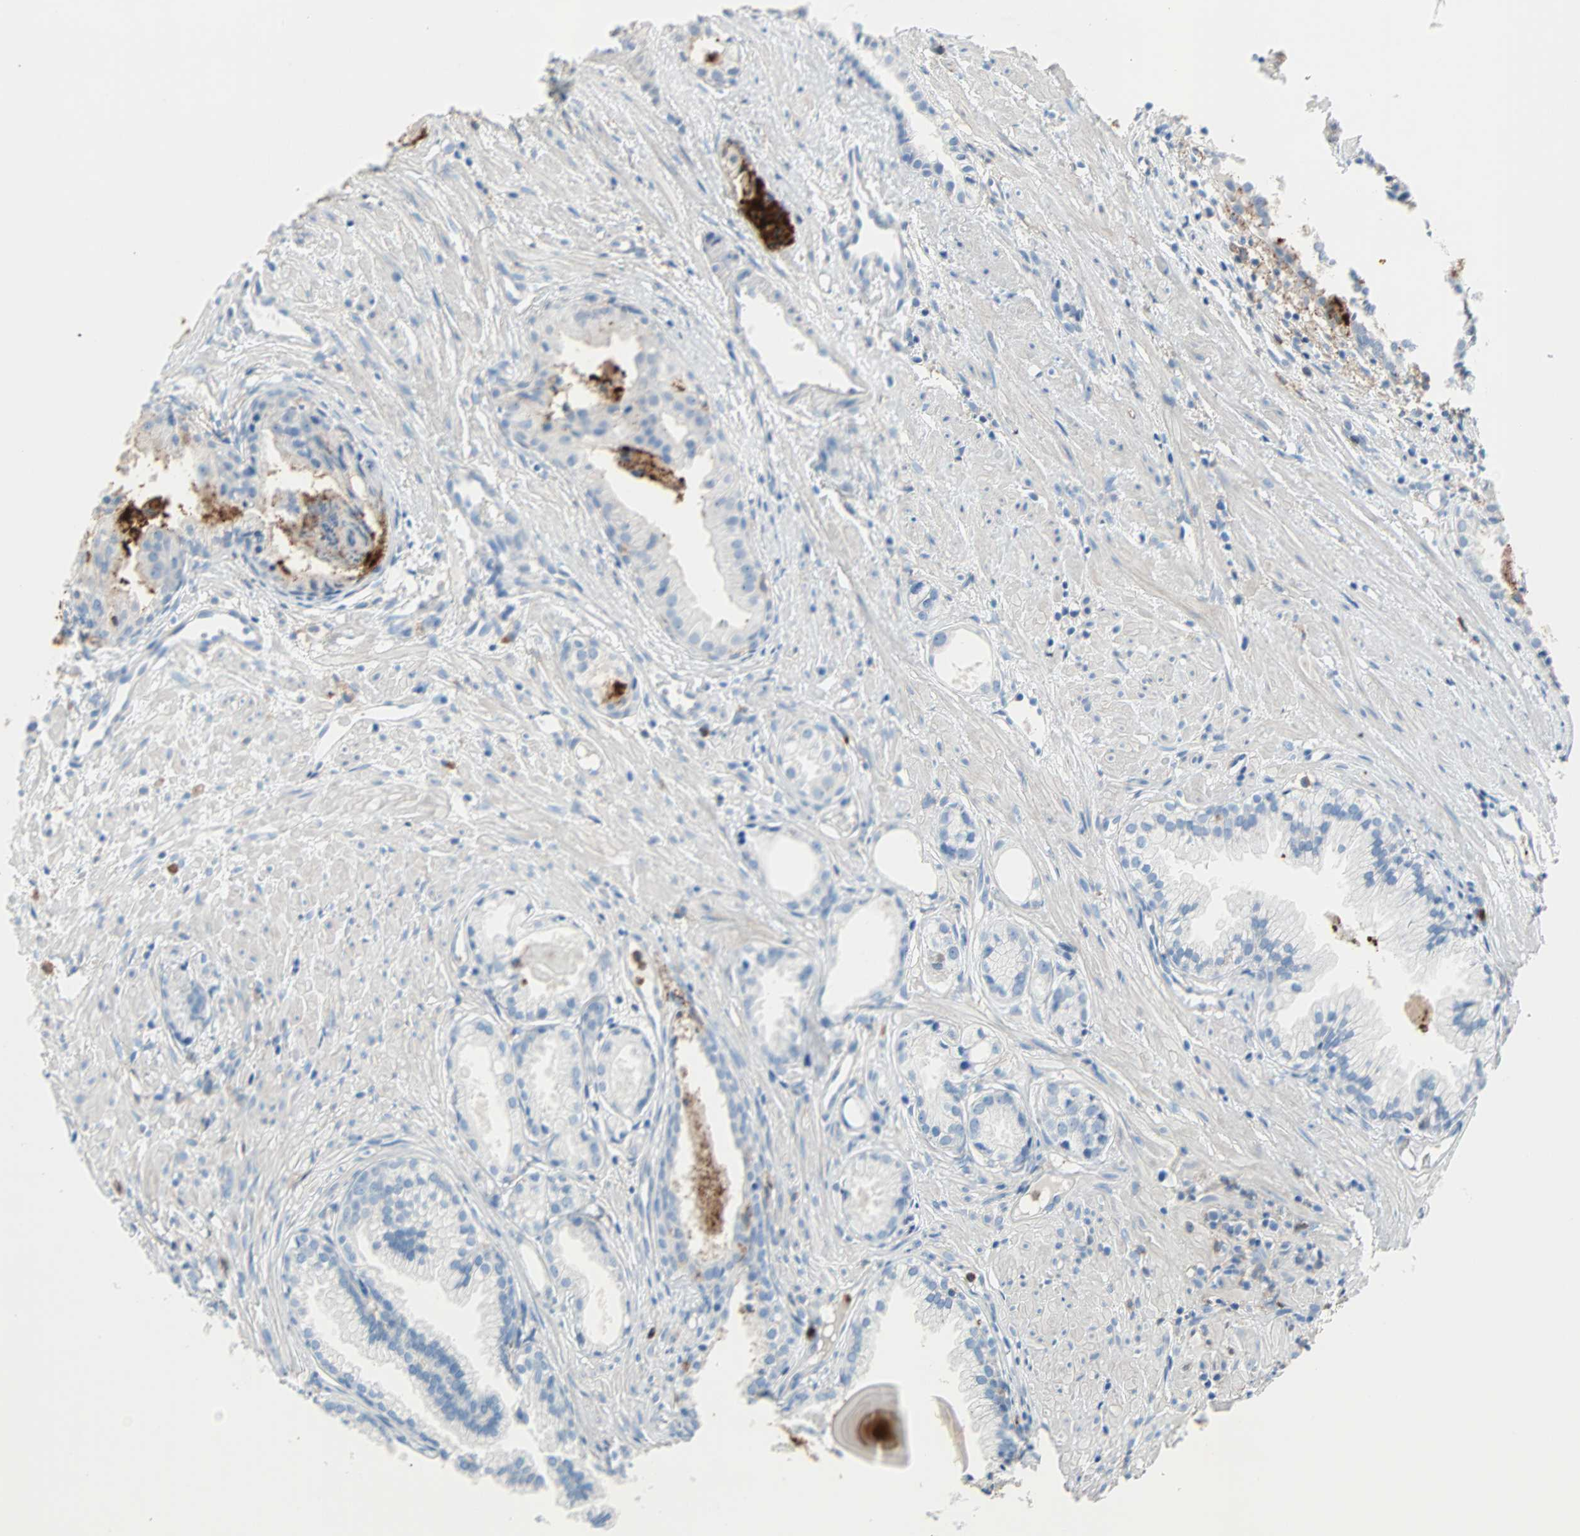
{"staining": {"intensity": "negative", "quantity": "none", "location": "none"}, "tissue": "prostate cancer", "cell_type": "Tumor cells", "image_type": "cancer", "snomed": [{"axis": "morphology", "description": "Adenocarcinoma, Low grade"}, {"axis": "topography", "description": "Prostate"}], "caption": "An IHC image of low-grade adenocarcinoma (prostate) is shown. There is no staining in tumor cells of low-grade adenocarcinoma (prostate).", "gene": "CLEC4A", "patient": {"sex": "male", "age": 72}}